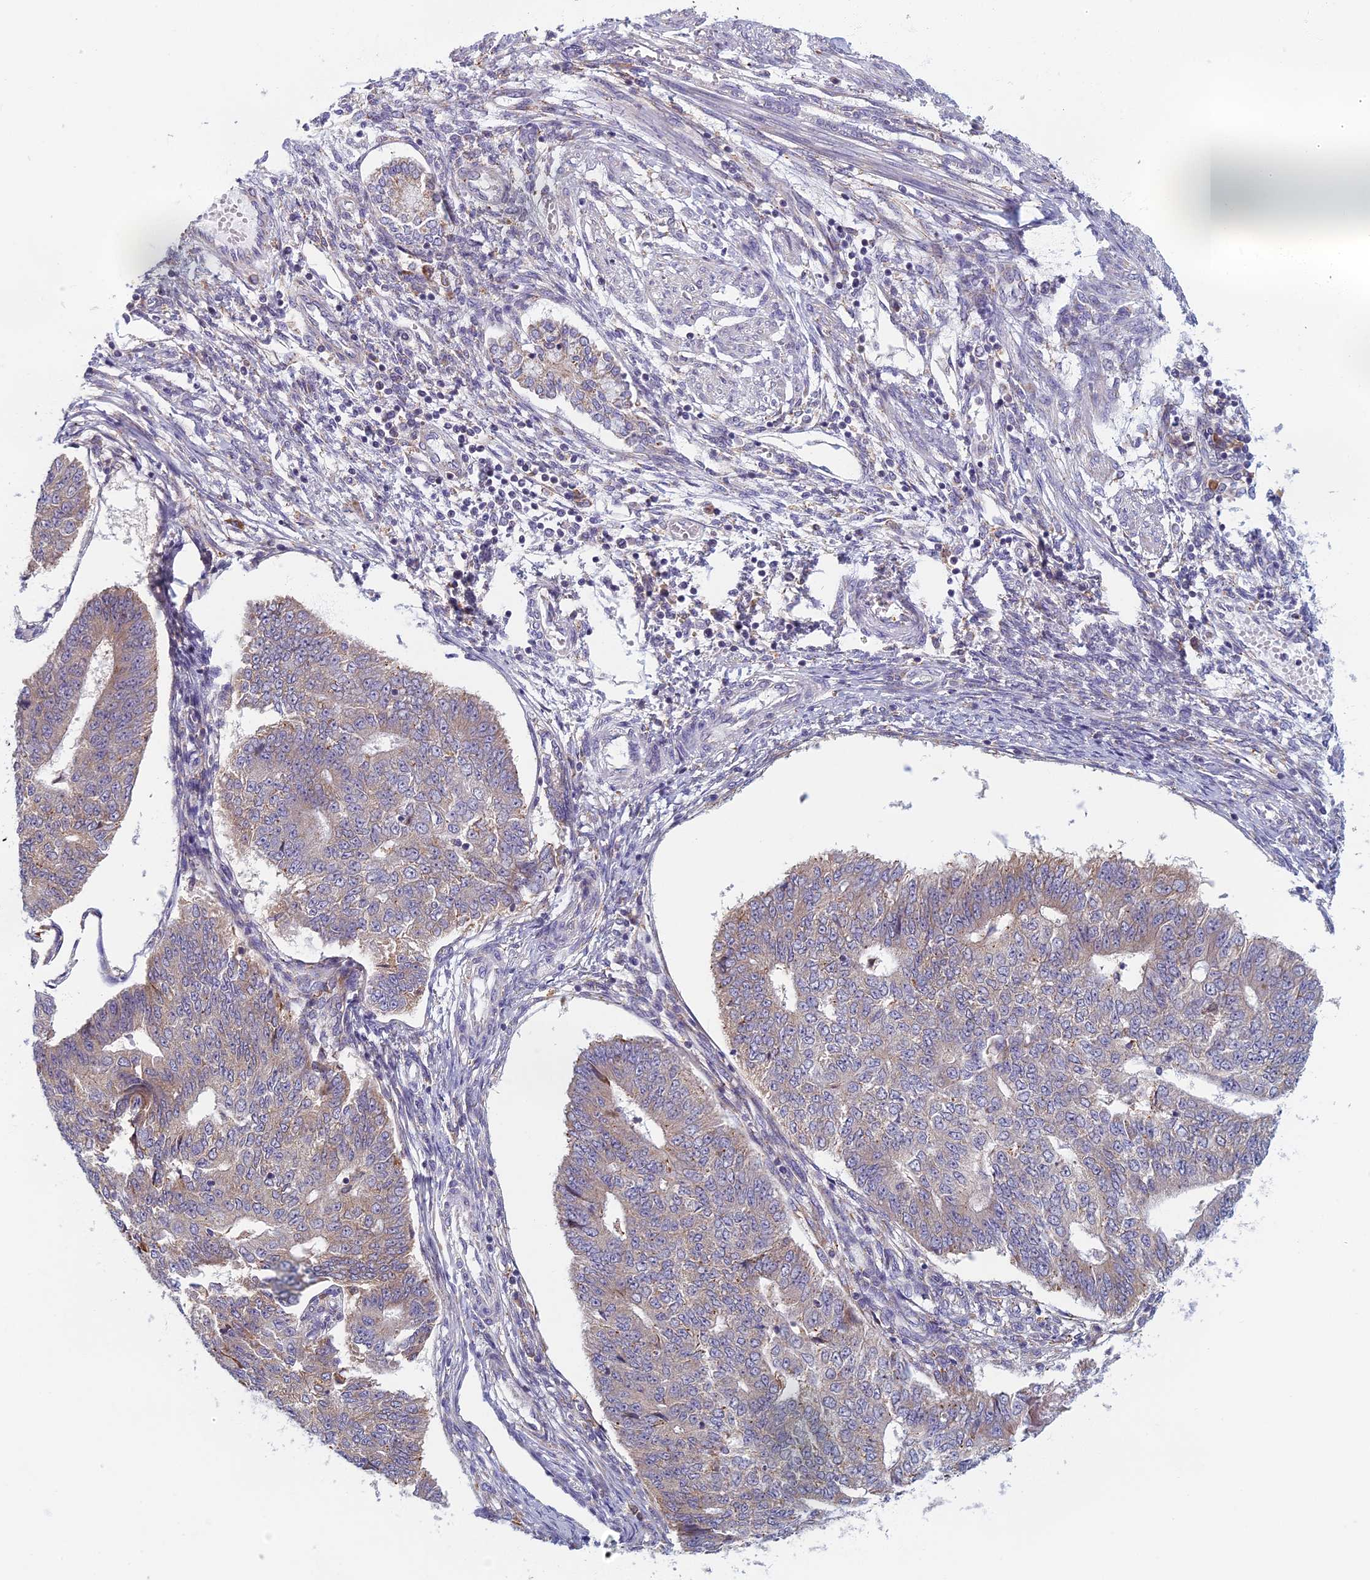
{"staining": {"intensity": "weak", "quantity": "<25%", "location": "cytoplasmic/membranous"}, "tissue": "endometrial cancer", "cell_type": "Tumor cells", "image_type": "cancer", "snomed": [{"axis": "morphology", "description": "Adenocarcinoma, NOS"}, {"axis": "topography", "description": "Endometrium"}], "caption": "High magnification brightfield microscopy of endometrial cancer (adenocarcinoma) stained with DAB (3,3'-diaminobenzidine) (brown) and counterstained with hematoxylin (blue): tumor cells show no significant positivity. (DAB immunohistochemistry with hematoxylin counter stain).", "gene": "DDX51", "patient": {"sex": "female", "age": 32}}